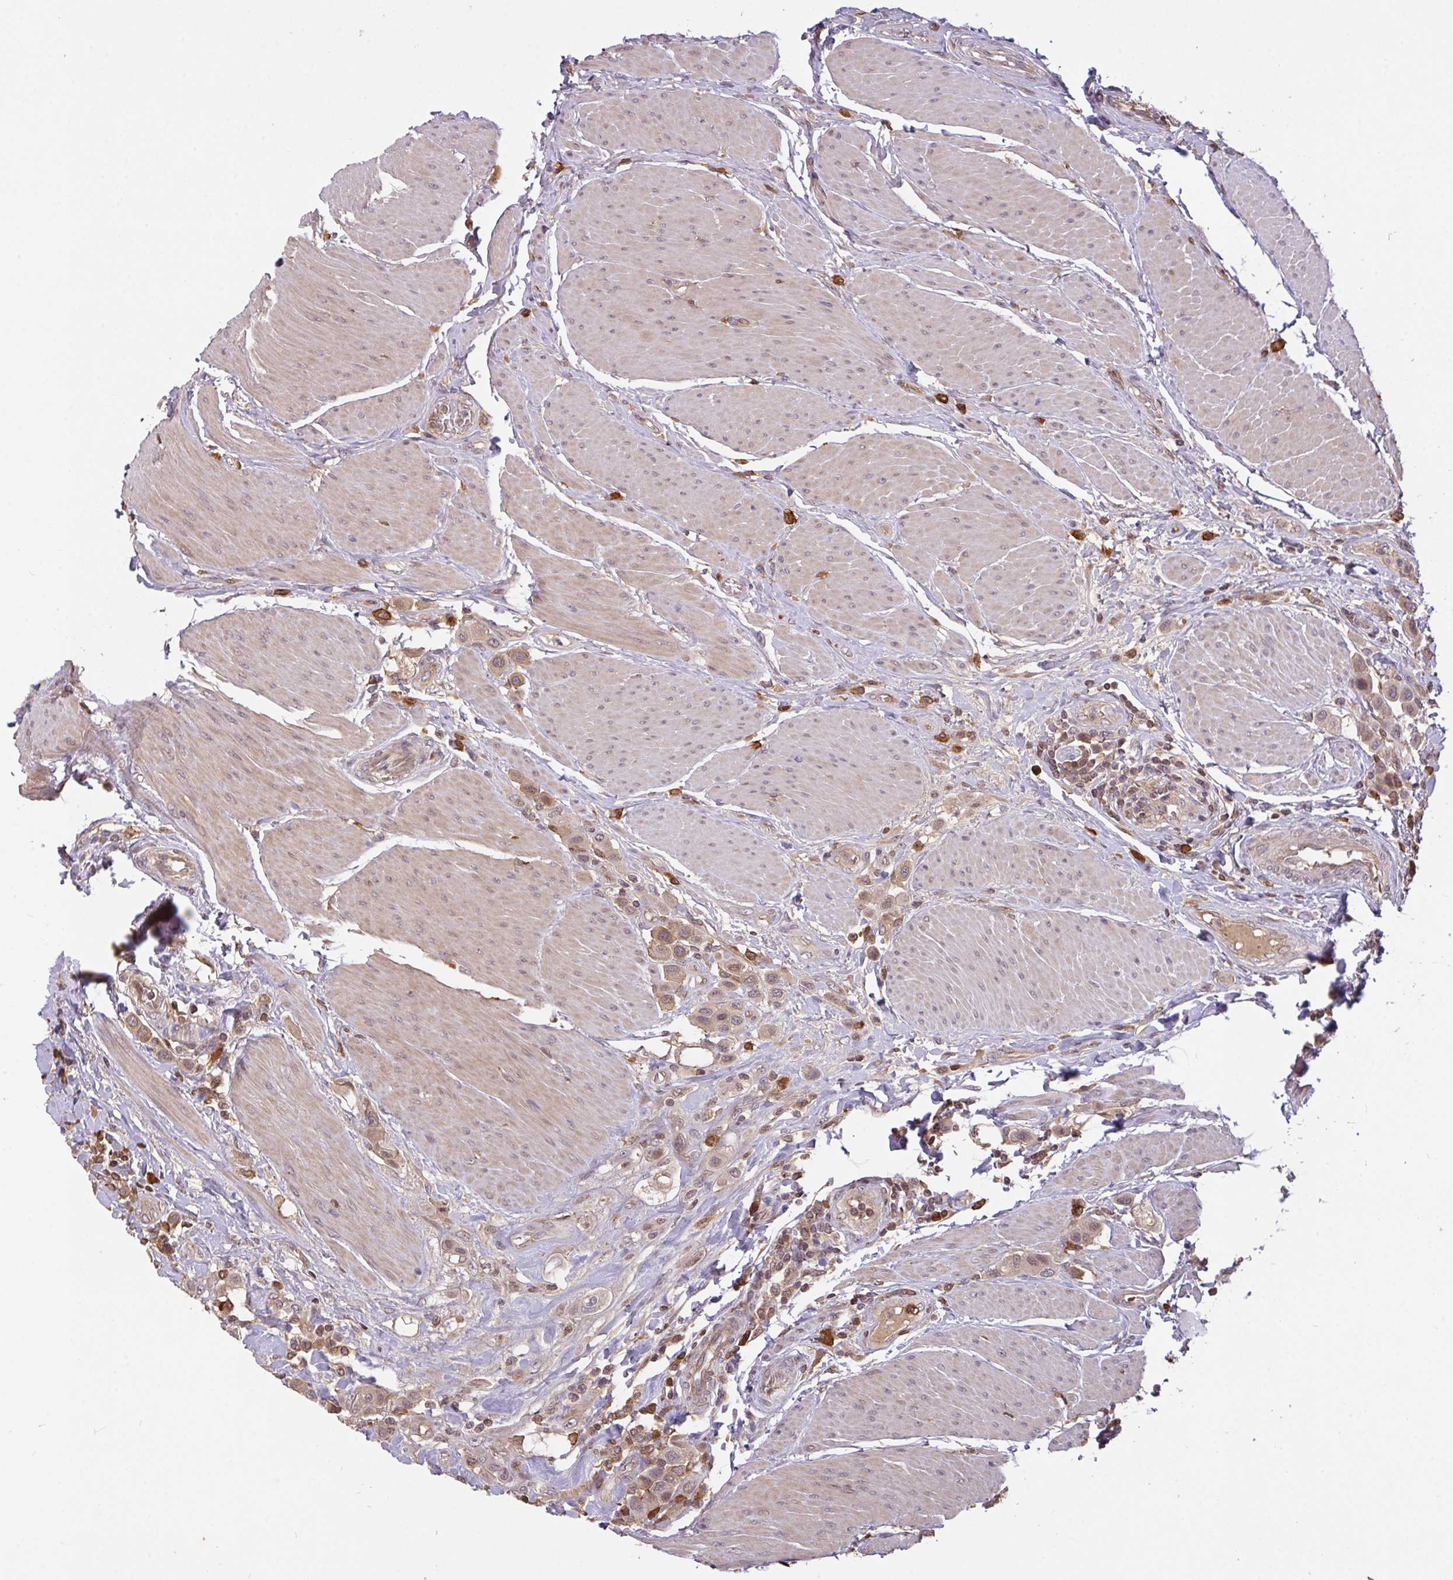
{"staining": {"intensity": "weak", "quantity": "25%-75%", "location": "cytoplasmic/membranous,nuclear"}, "tissue": "urothelial cancer", "cell_type": "Tumor cells", "image_type": "cancer", "snomed": [{"axis": "morphology", "description": "Urothelial carcinoma, High grade"}, {"axis": "topography", "description": "Urinary bladder"}], "caption": "Urothelial carcinoma (high-grade) stained with a brown dye reveals weak cytoplasmic/membranous and nuclear positive positivity in approximately 25%-75% of tumor cells.", "gene": "FCER1A", "patient": {"sex": "male", "age": 50}}